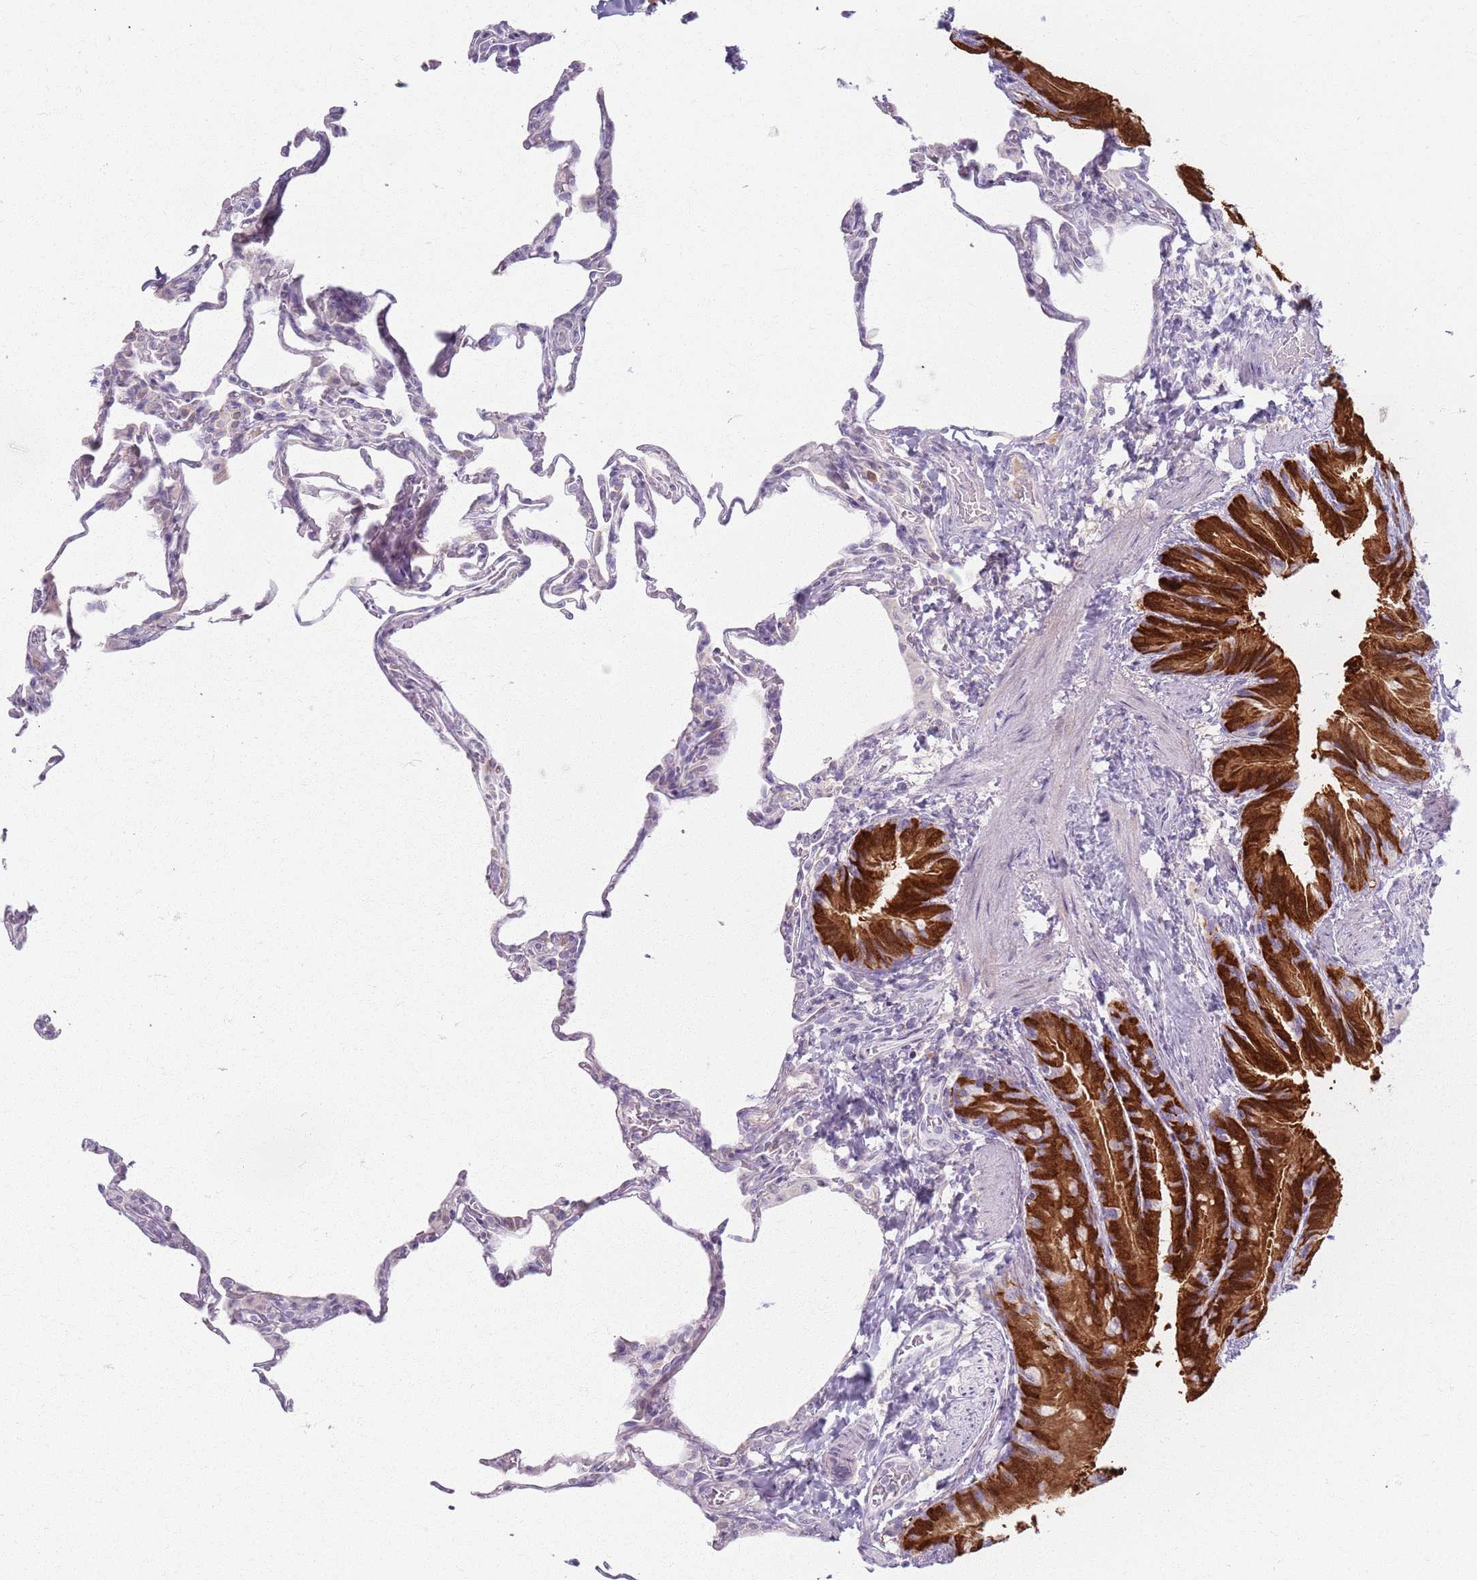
{"staining": {"intensity": "negative", "quantity": "none", "location": "none"}, "tissue": "lung", "cell_type": "Alveolar cells", "image_type": "normal", "snomed": [{"axis": "morphology", "description": "Normal tissue, NOS"}, {"axis": "topography", "description": "Lung"}], "caption": "The photomicrograph demonstrates no staining of alveolar cells in normal lung.", "gene": "CRIPT", "patient": {"sex": "male", "age": 20}}